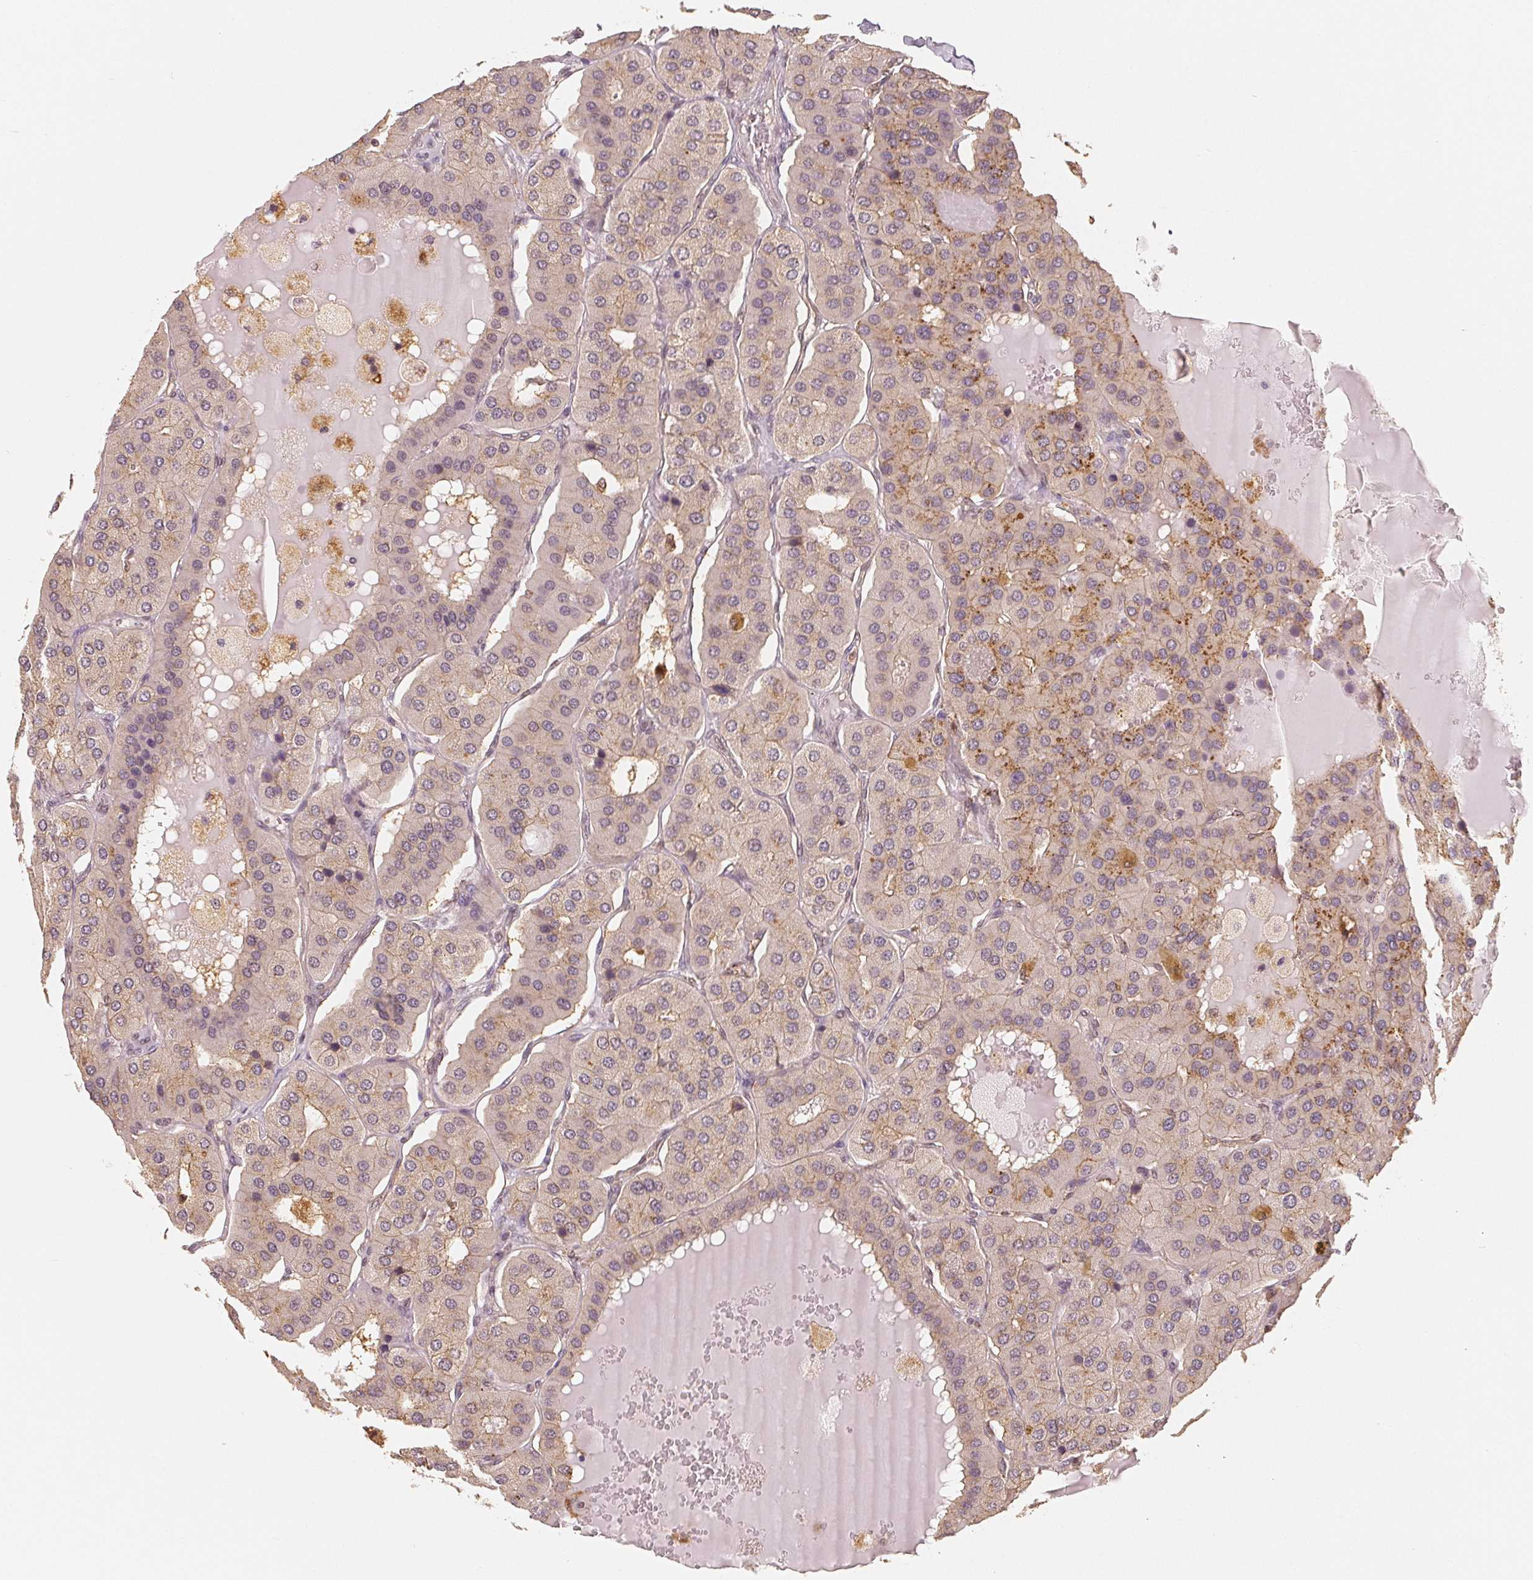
{"staining": {"intensity": "weak", "quantity": "<25%", "location": "cytoplasmic/membranous"}, "tissue": "parathyroid gland", "cell_type": "Glandular cells", "image_type": "normal", "snomed": [{"axis": "morphology", "description": "Normal tissue, NOS"}, {"axis": "morphology", "description": "Adenoma, NOS"}, {"axis": "topography", "description": "Parathyroid gland"}], "caption": "Immunohistochemistry histopathology image of unremarkable parathyroid gland stained for a protein (brown), which shows no positivity in glandular cells. Brightfield microscopy of IHC stained with DAB (3,3'-diaminobenzidine) (brown) and hematoxylin (blue), captured at high magnification.", "gene": "GUSB", "patient": {"sex": "female", "age": 86}}